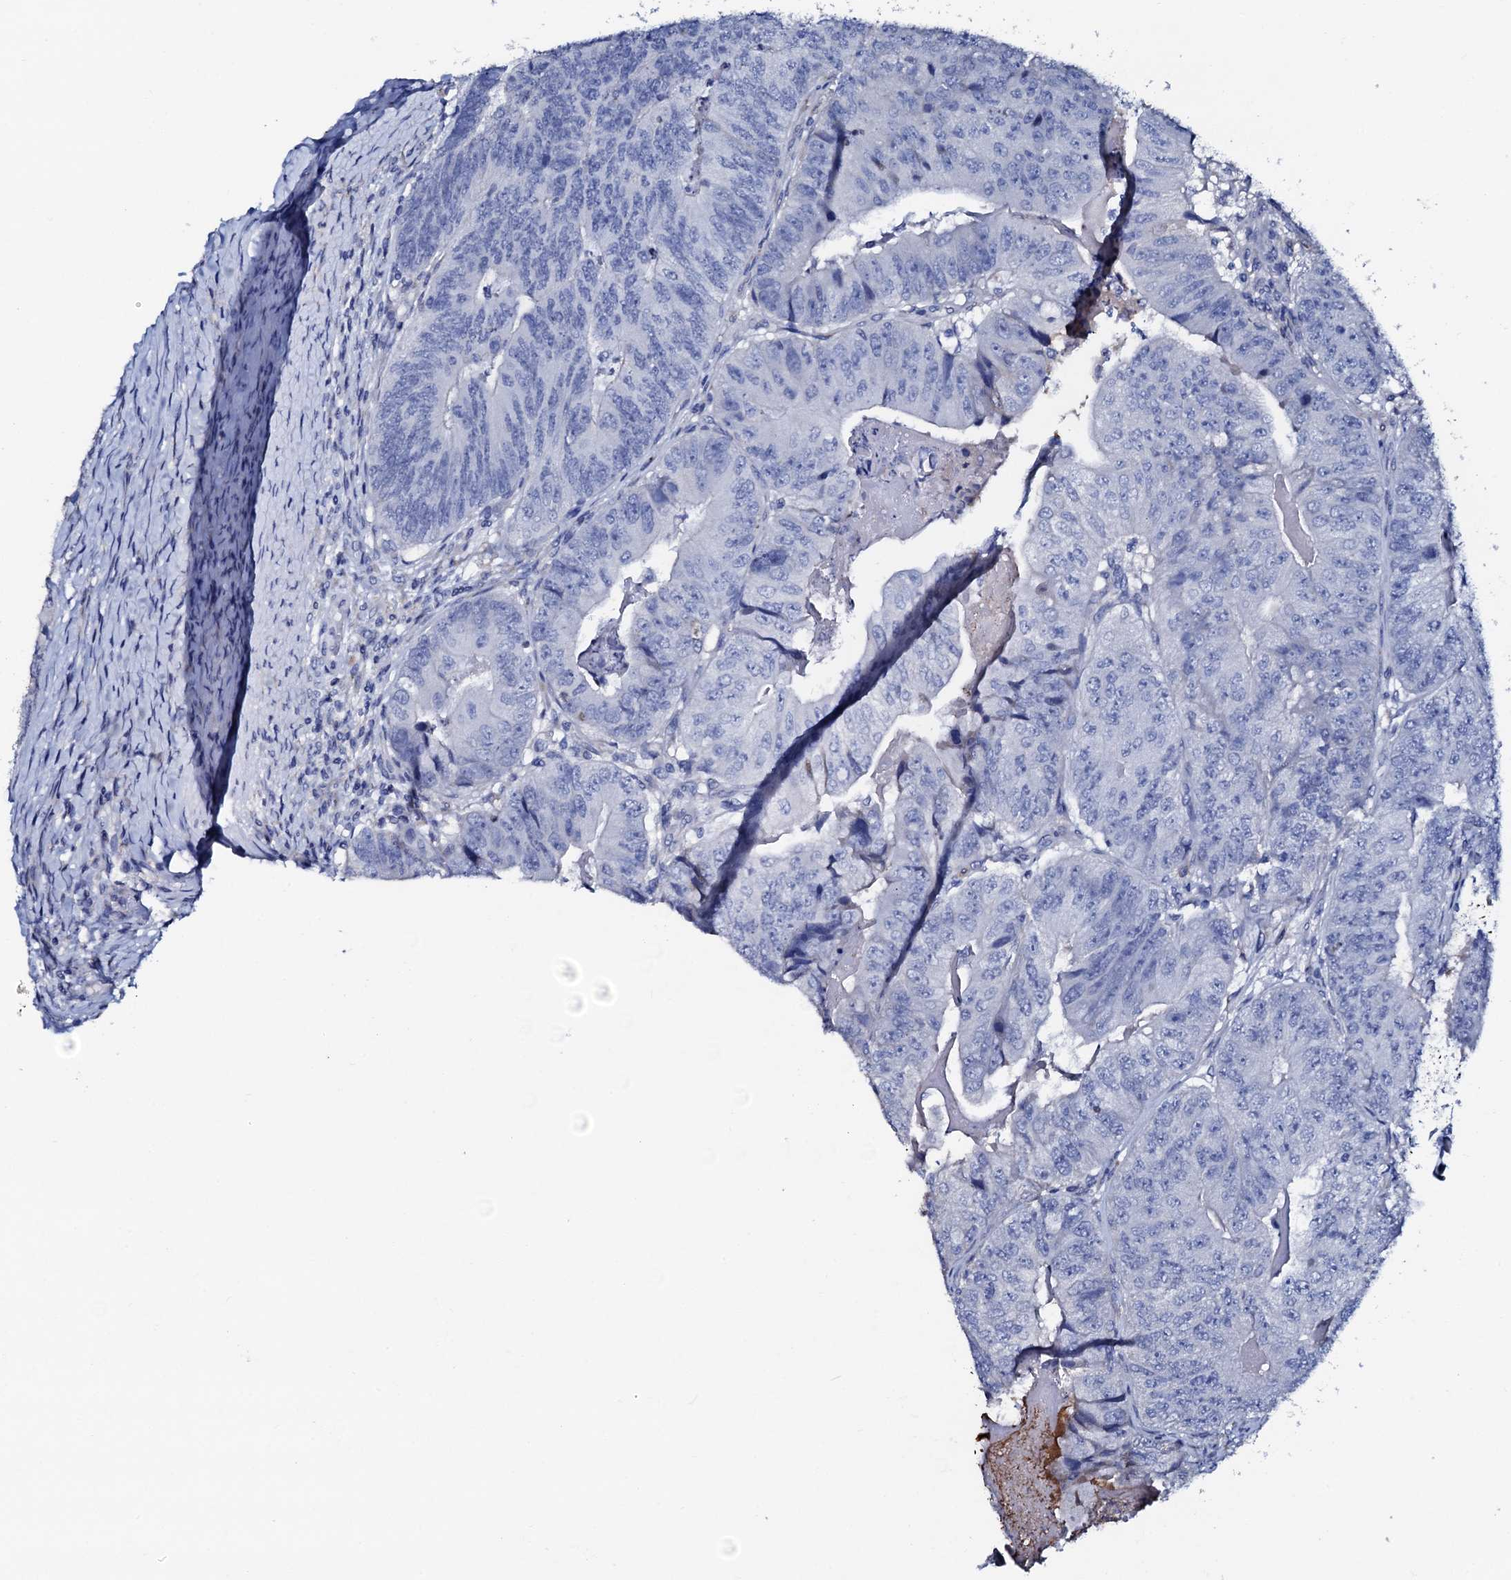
{"staining": {"intensity": "negative", "quantity": "none", "location": "none"}, "tissue": "colorectal cancer", "cell_type": "Tumor cells", "image_type": "cancer", "snomed": [{"axis": "morphology", "description": "Adenocarcinoma, NOS"}, {"axis": "topography", "description": "Colon"}], "caption": "An immunohistochemistry micrograph of colorectal cancer is shown. There is no staining in tumor cells of colorectal cancer.", "gene": "AMER2", "patient": {"sex": "female", "age": 67}}